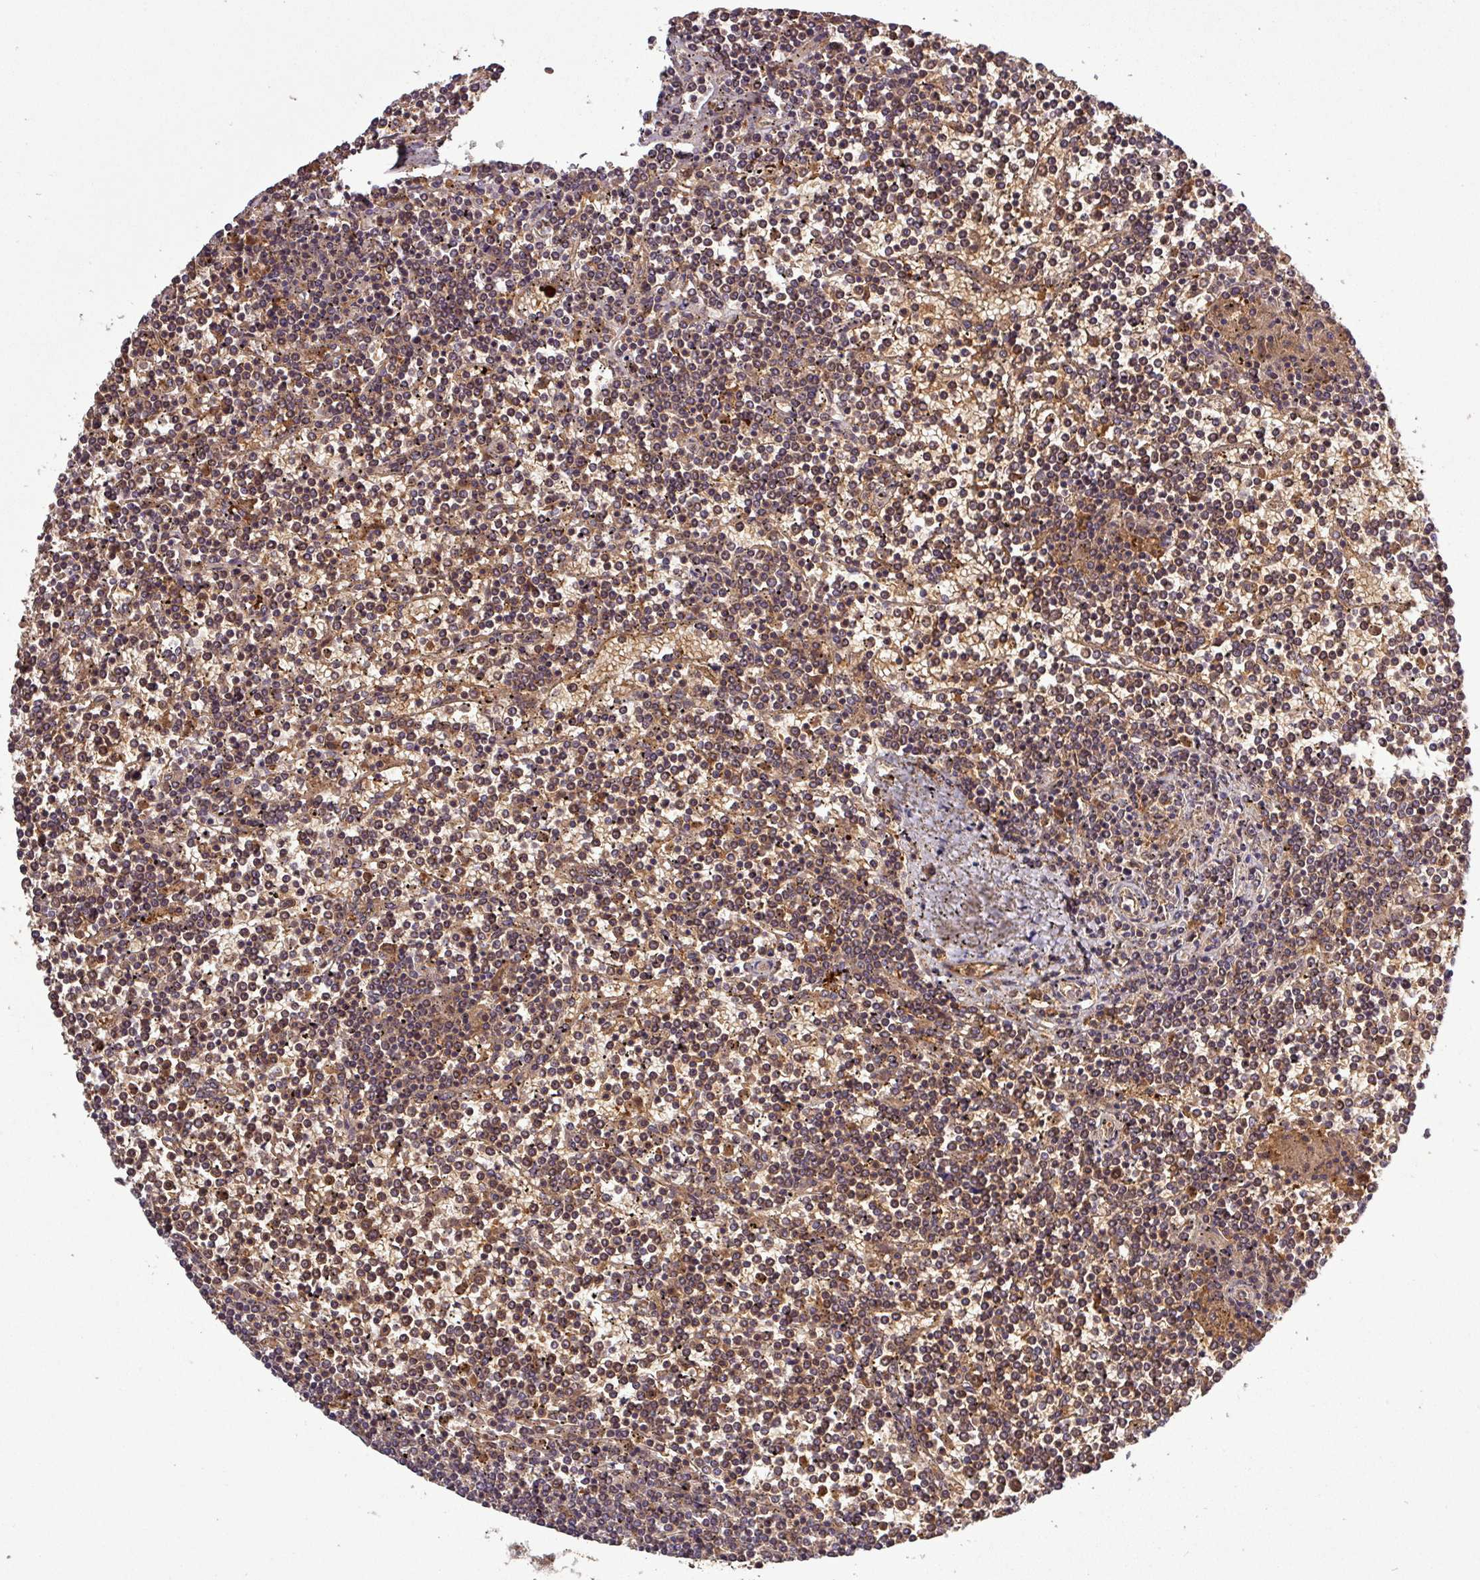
{"staining": {"intensity": "moderate", "quantity": ">75%", "location": "cytoplasmic/membranous,nuclear"}, "tissue": "lymphoma", "cell_type": "Tumor cells", "image_type": "cancer", "snomed": [{"axis": "morphology", "description": "Malignant lymphoma, non-Hodgkin's type, Low grade"}, {"axis": "topography", "description": "Spleen"}], "caption": "The histopathology image displays a brown stain indicating the presence of a protein in the cytoplasmic/membranous and nuclear of tumor cells in malignant lymphoma, non-Hodgkin's type (low-grade).", "gene": "SIRPB2", "patient": {"sex": "female", "age": 19}}